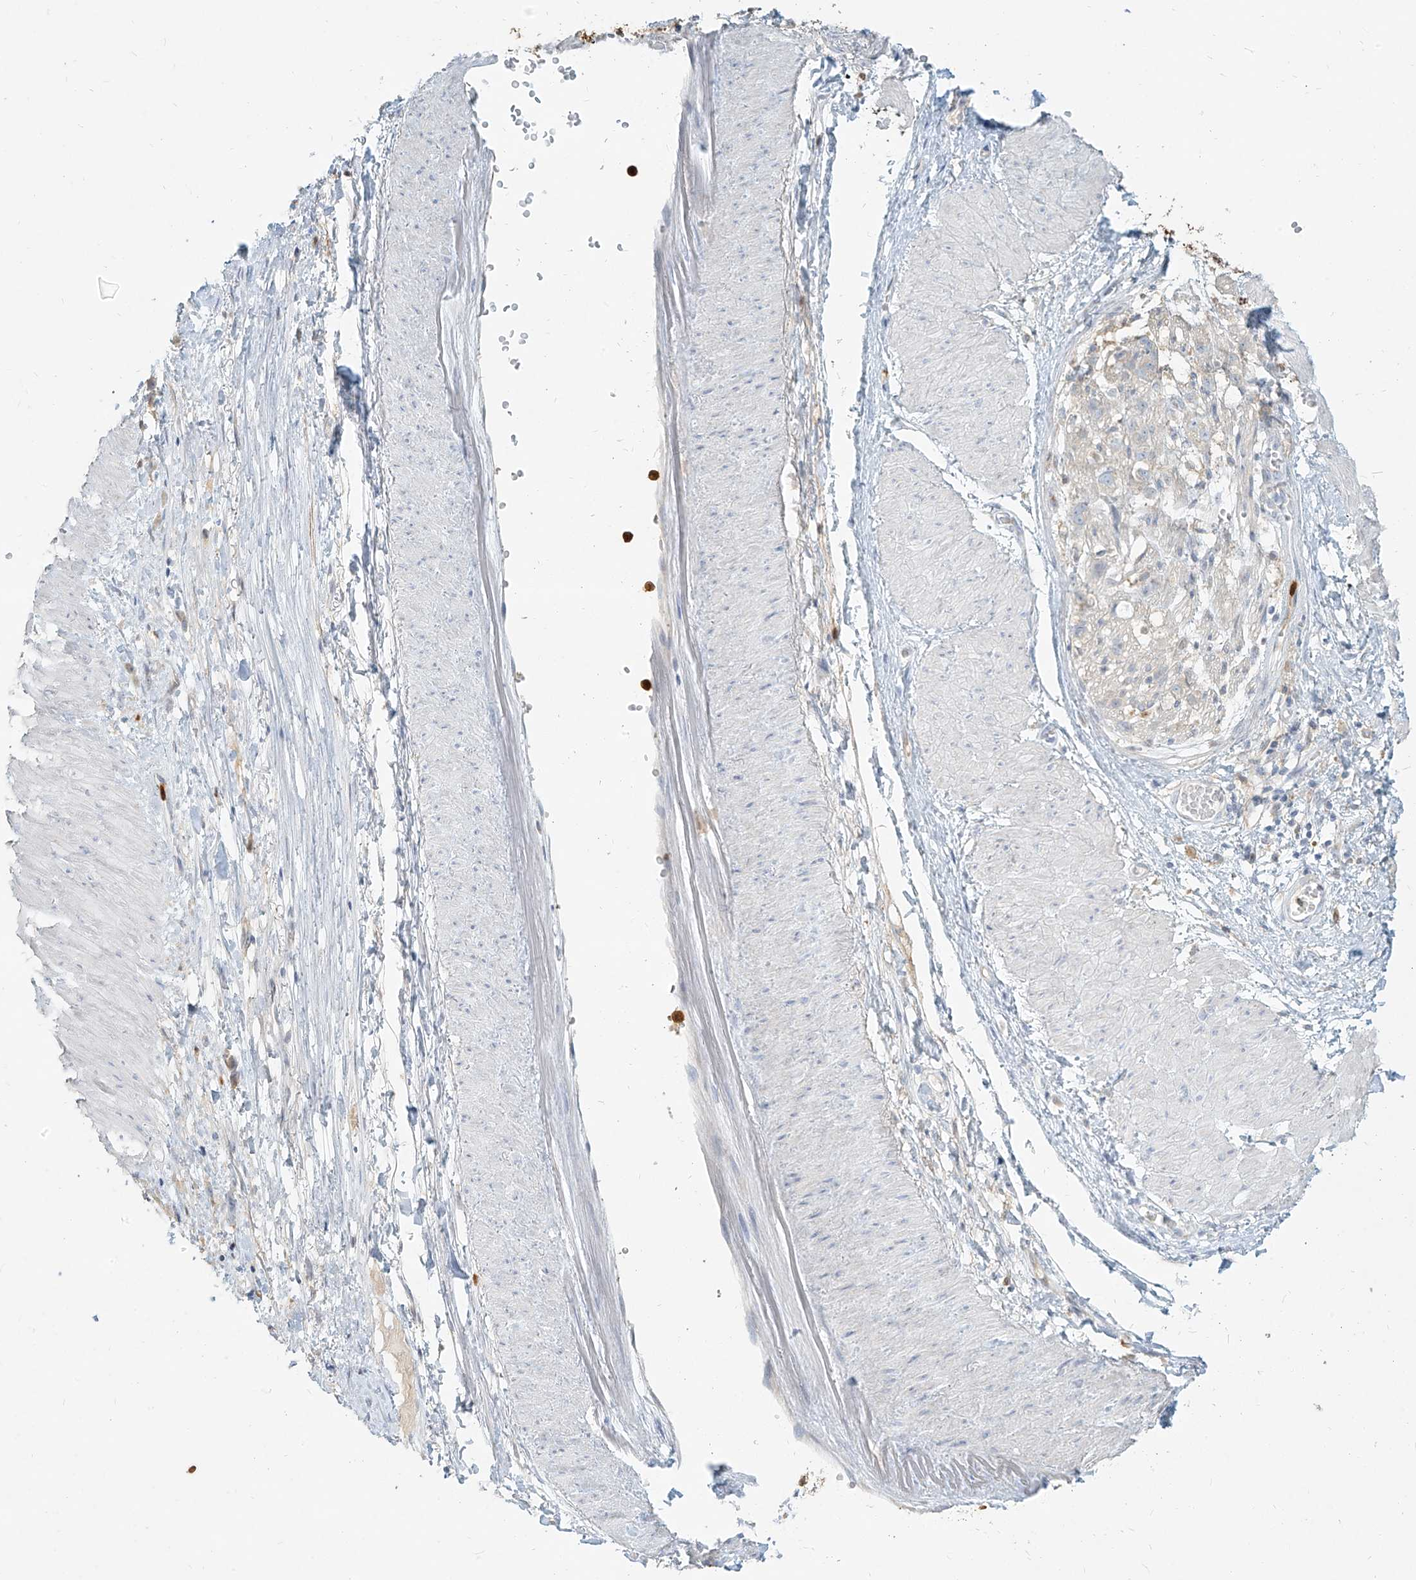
{"staining": {"intensity": "negative", "quantity": "none", "location": "none"}, "tissue": "stomach cancer", "cell_type": "Tumor cells", "image_type": "cancer", "snomed": [{"axis": "morphology", "description": "Adenocarcinoma, NOS"}, {"axis": "topography", "description": "Stomach"}], "caption": "Immunohistochemistry micrograph of stomach adenocarcinoma stained for a protein (brown), which shows no positivity in tumor cells. (DAB (3,3'-diaminobenzidine) IHC visualized using brightfield microscopy, high magnification).", "gene": "PGD", "patient": {"sex": "female", "age": 76}}